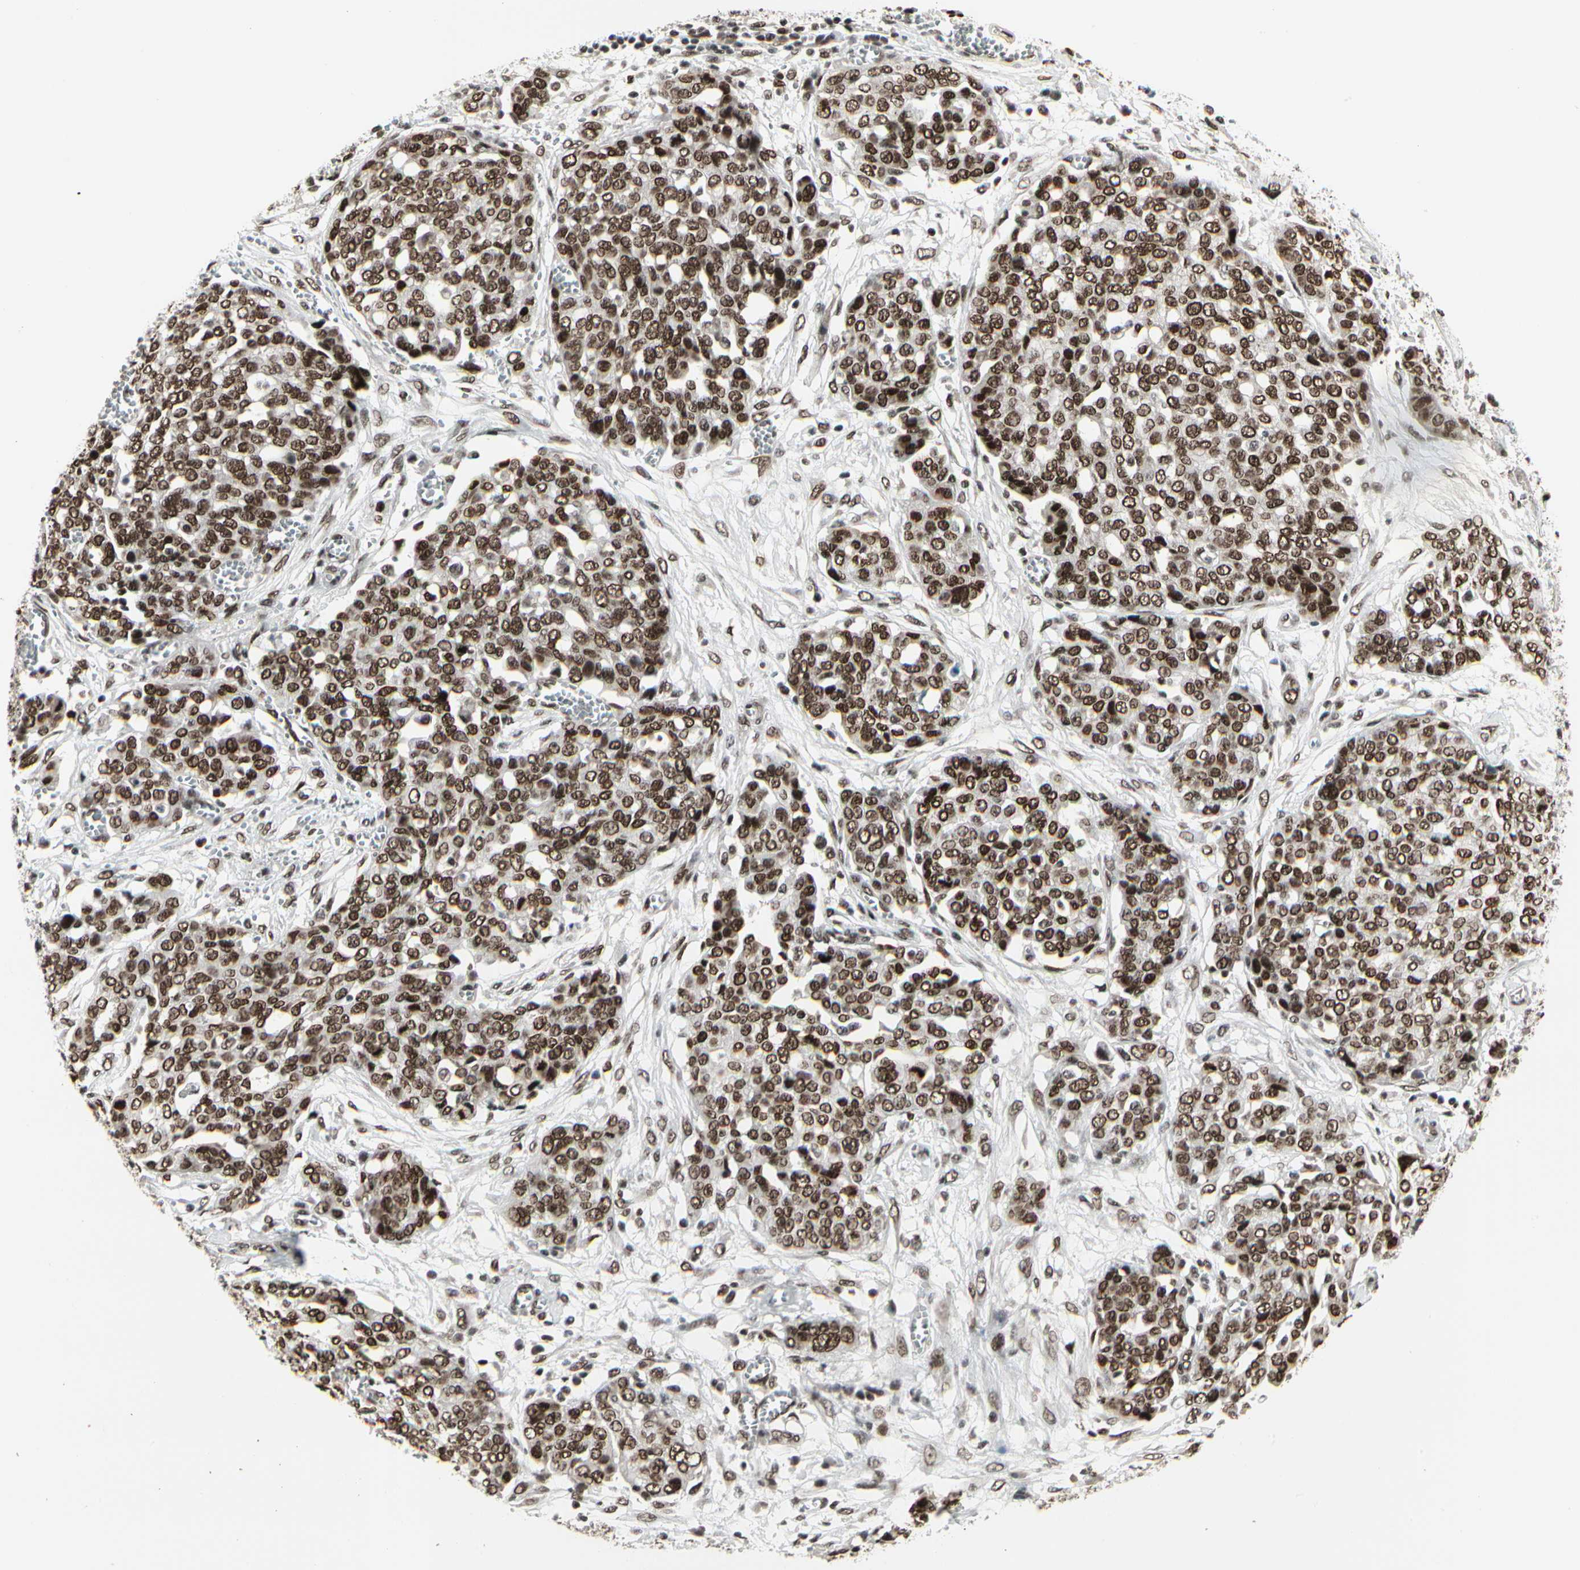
{"staining": {"intensity": "strong", "quantity": ">75%", "location": "nuclear"}, "tissue": "ovarian cancer", "cell_type": "Tumor cells", "image_type": "cancer", "snomed": [{"axis": "morphology", "description": "Cystadenocarcinoma, serous, NOS"}, {"axis": "topography", "description": "Soft tissue"}, {"axis": "topography", "description": "Ovary"}], "caption": "Immunohistochemistry (IHC) of ovarian cancer (serous cystadenocarcinoma) shows high levels of strong nuclear staining in about >75% of tumor cells. (Brightfield microscopy of DAB IHC at high magnification).", "gene": "HMG20A", "patient": {"sex": "female", "age": 57}}